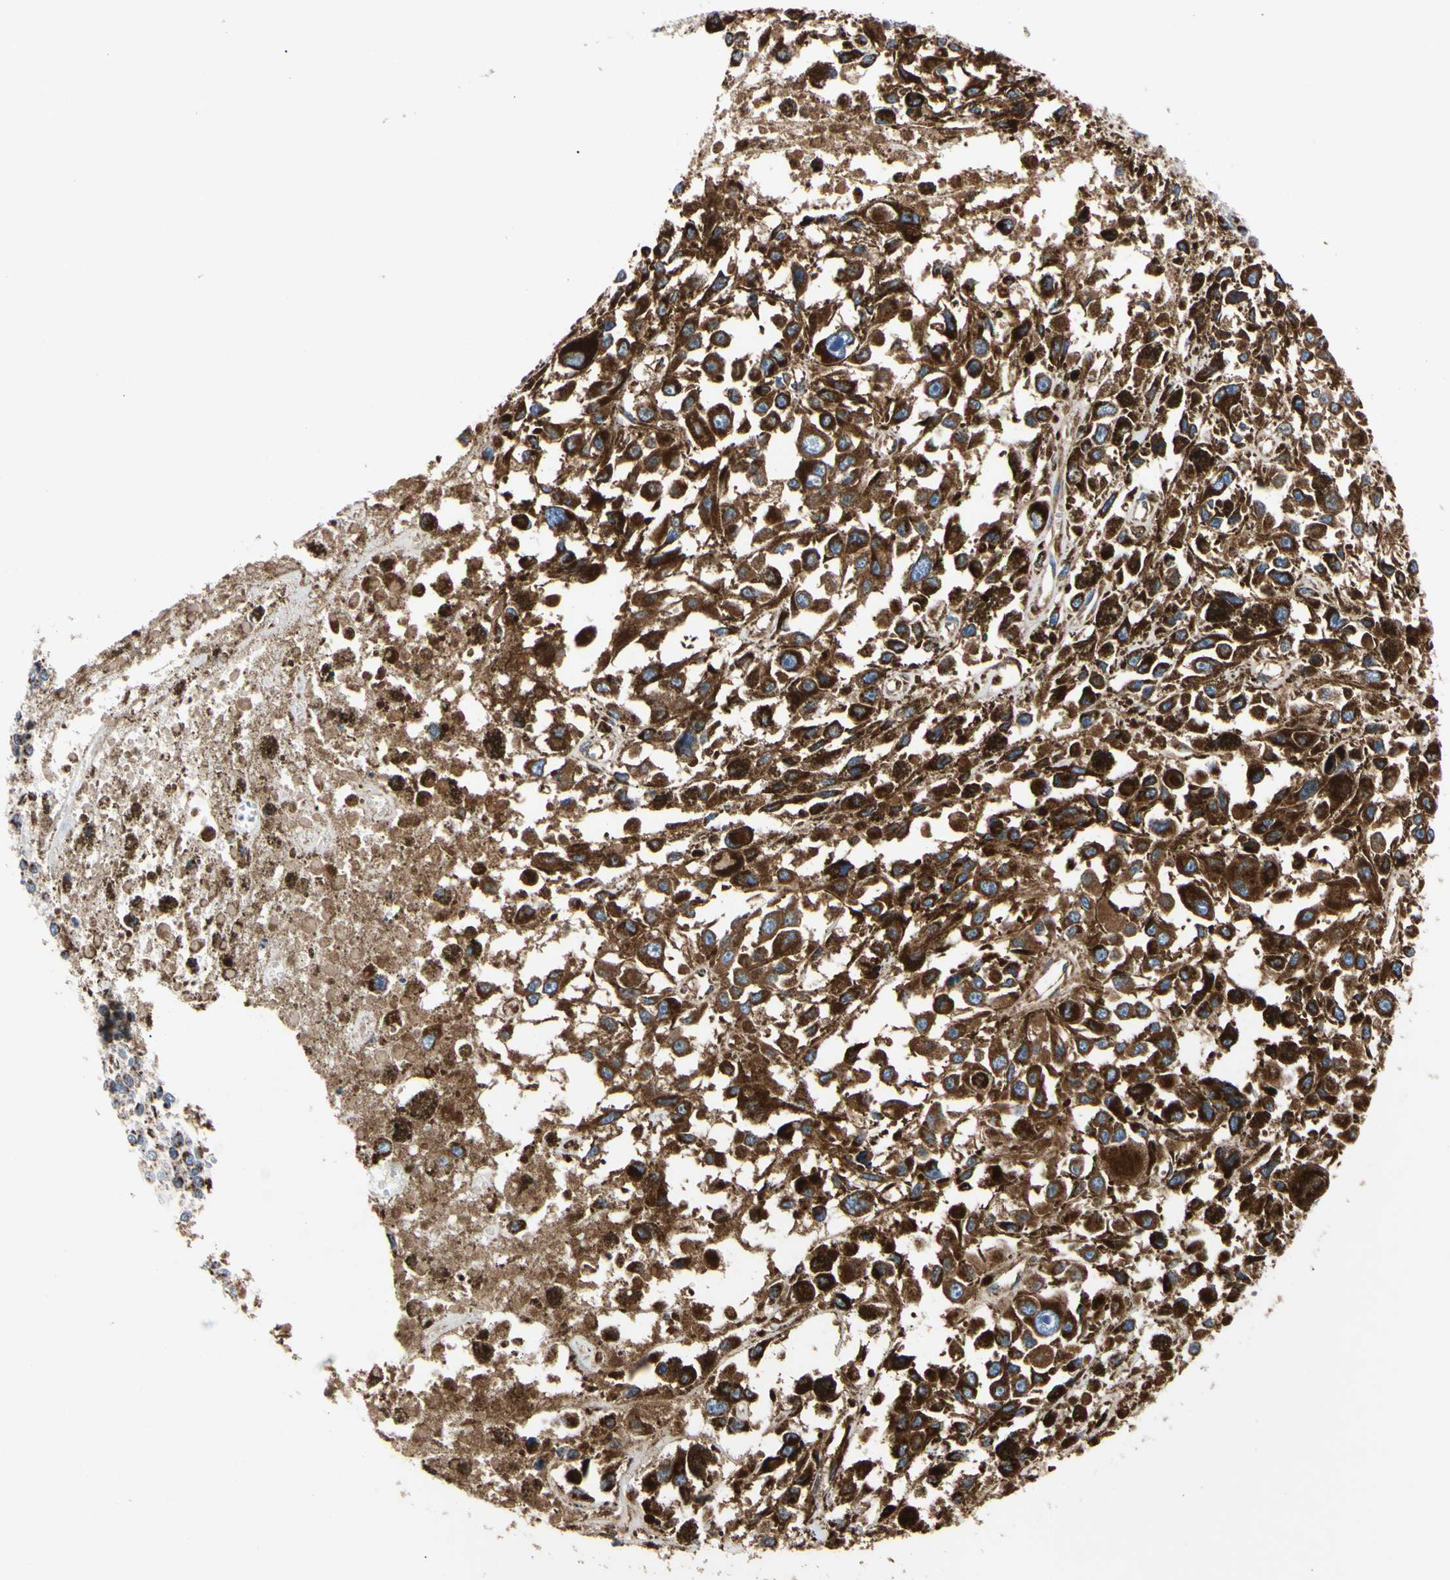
{"staining": {"intensity": "strong", "quantity": ">75%", "location": "cytoplasmic/membranous"}, "tissue": "melanoma", "cell_type": "Tumor cells", "image_type": "cancer", "snomed": [{"axis": "morphology", "description": "Malignant melanoma, Metastatic site"}, {"axis": "topography", "description": "Lymph node"}], "caption": "DAB (3,3'-diaminobenzidine) immunohistochemical staining of human melanoma shows strong cytoplasmic/membranous protein expression in approximately >75% of tumor cells.", "gene": "CLPP", "patient": {"sex": "male", "age": 59}}